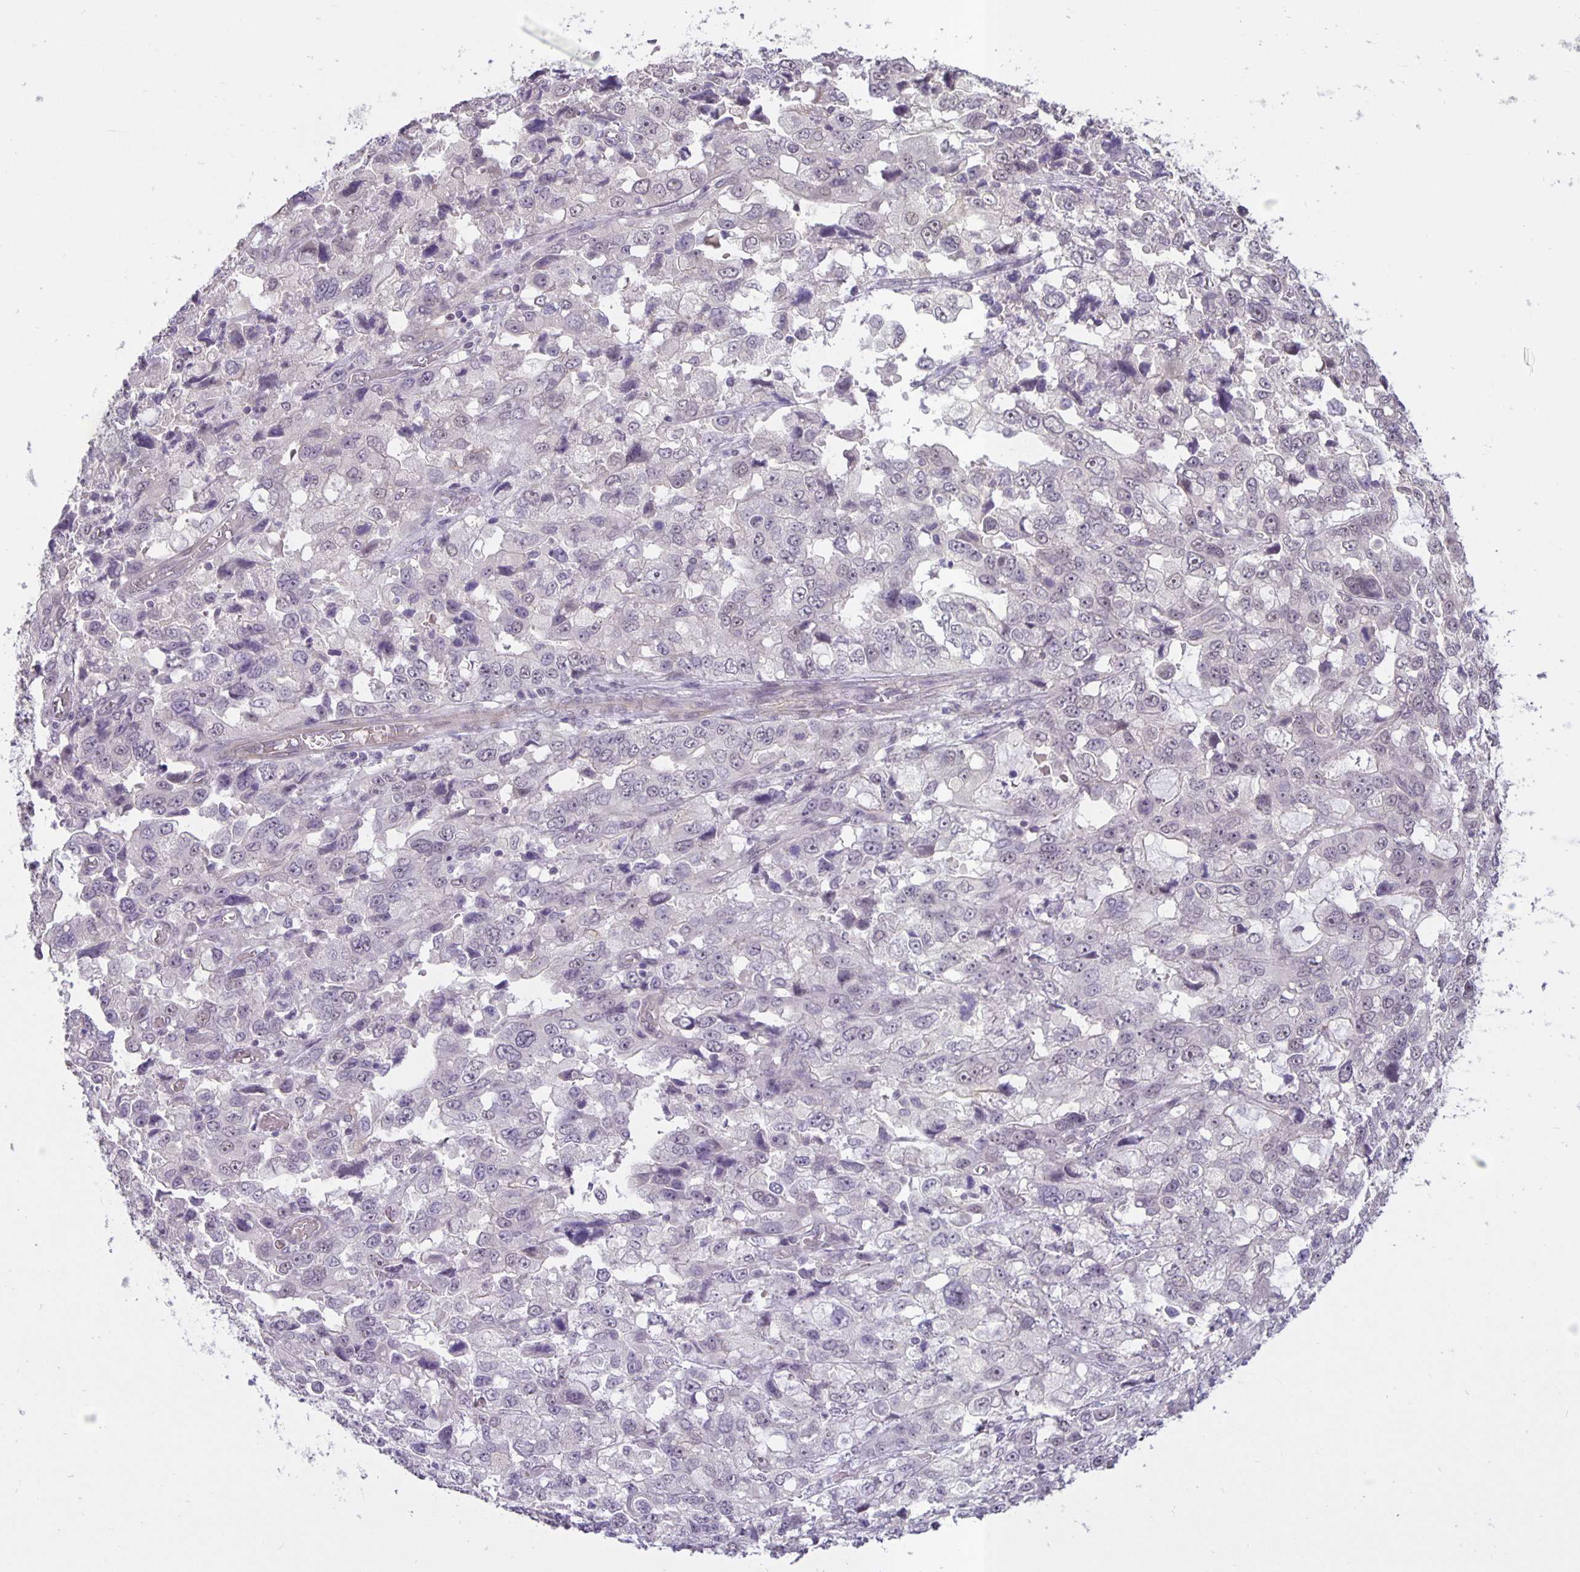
{"staining": {"intensity": "negative", "quantity": "none", "location": "none"}, "tissue": "stomach cancer", "cell_type": "Tumor cells", "image_type": "cancer", "snomed": [{"axis": "morphology", "description": "Adenocarcinoma, NOS"}, {"axis": "topography", "description": "Stomach, upper"}], "caption": "This is an immunohistochemistry (IHC) image of stomach cancer (adenocarcinoma). There is no positivity in tumor cells.", "gene": "ARVCF", "patient": {"sex": "female", "age": 81}}